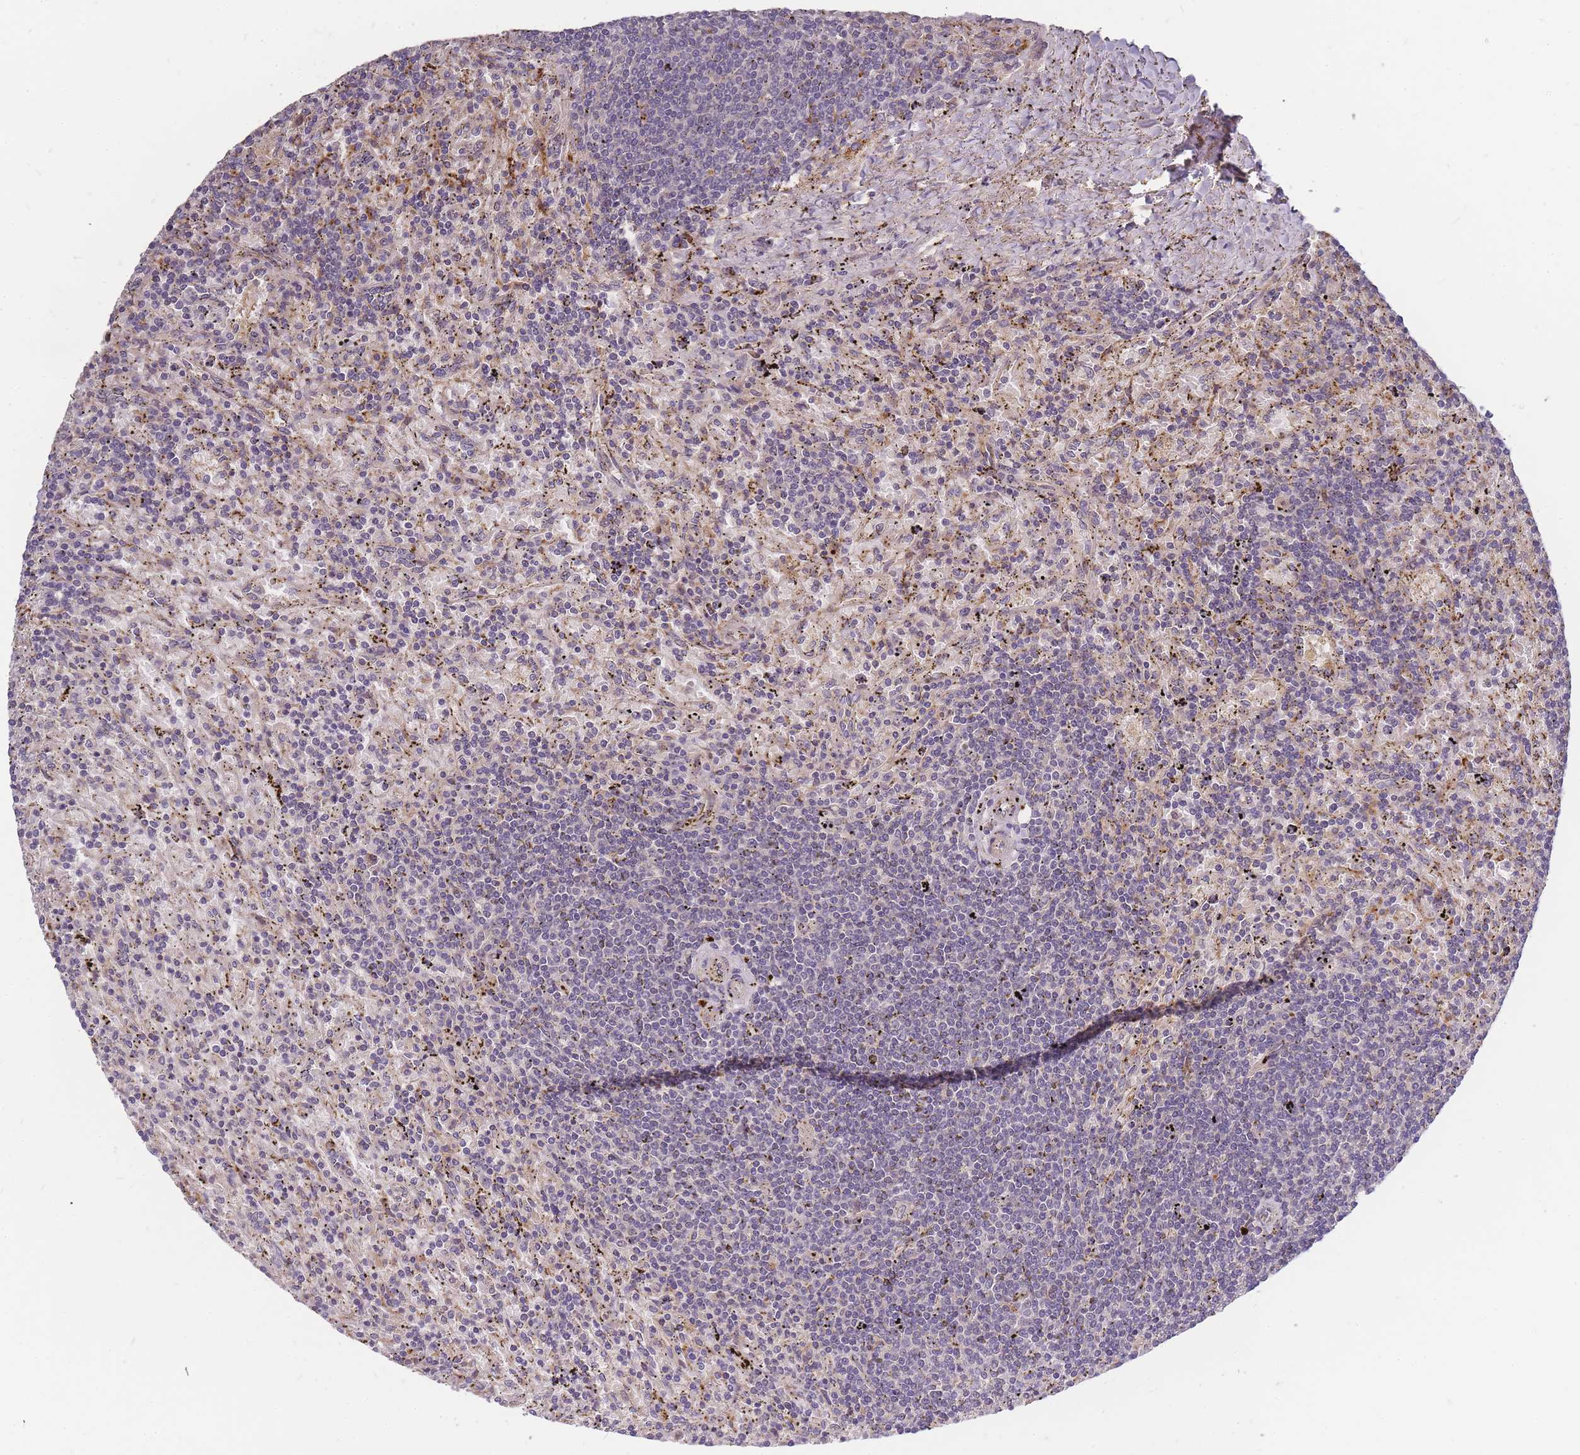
{"staining": {"intensity": "negative", "quantity": "none", "location": "none"}, "tissue": "lymphoma", "cell_type": "Tumor cells", "image_type": "cancer", "snomed": [{"axis": "morphology", "description": "Malignant lymphoma, non-Hodgkin's type, Low grade"}, {"axis": "topography", "description": "Spleen"}], "caption": "Lymphoma was stained to show a protein in brown. There is no significant staining in tumor cells.", "gene": "ATG5", "patient": {"sex": "male", "age": 76}}